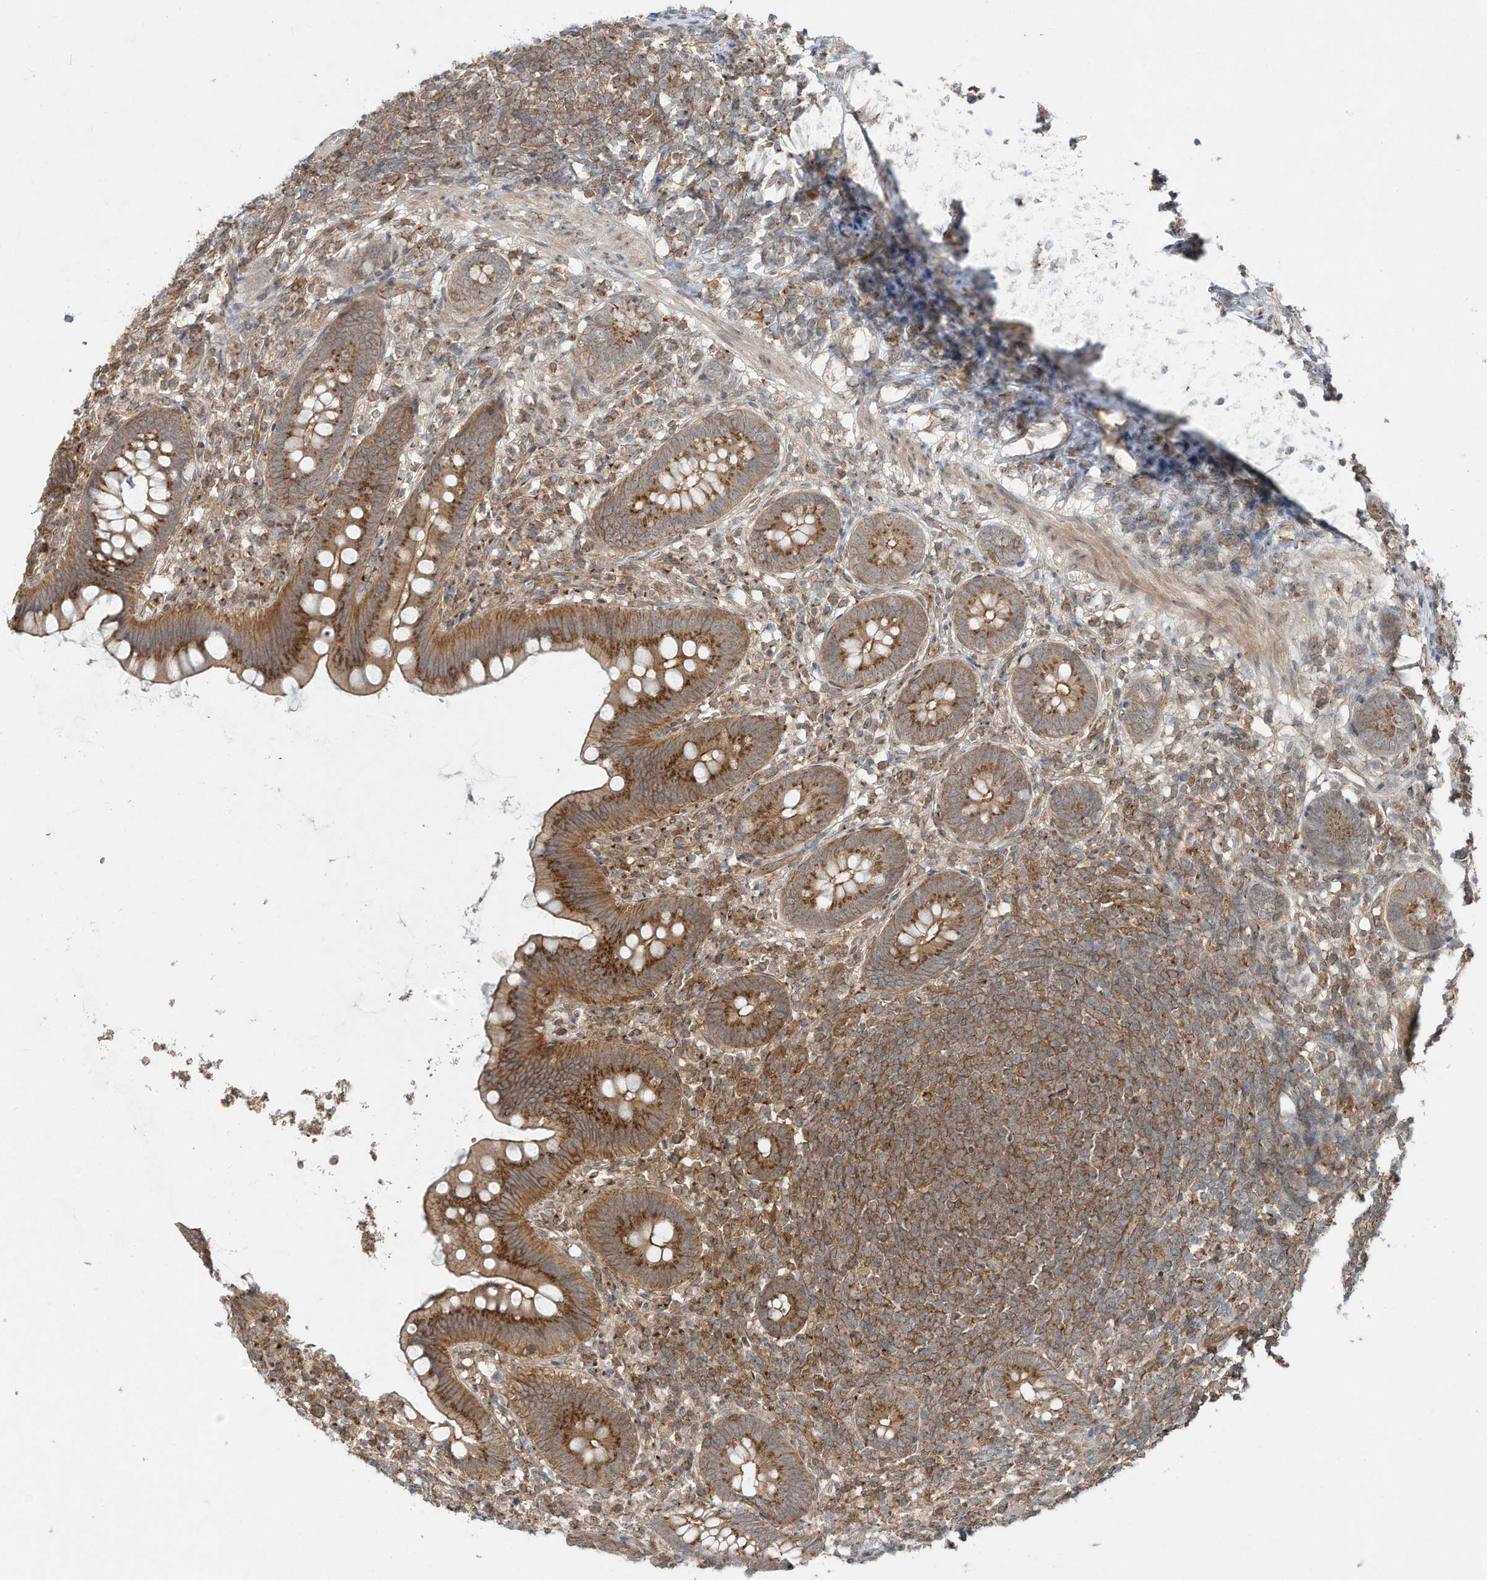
{"staining": {"intensity": "strong", "quantity": ">75%", "location": "cytoplasmic/membranous"}, "tissue": "appendix", "cell_type": "Glandular cells", "image_type": "normal", "snomed": [{"axis": "morphology", "description": "Normal tissue, NOS"}, {"axis": "topography", "description": "Appendix"}], "caption": "Strong cytoplasmic/membranous protein expression is identified in approximately >75% of glandular cells in appendix.", "gene": "CUX1", "patient": {"sex": "female", "age": 62}}